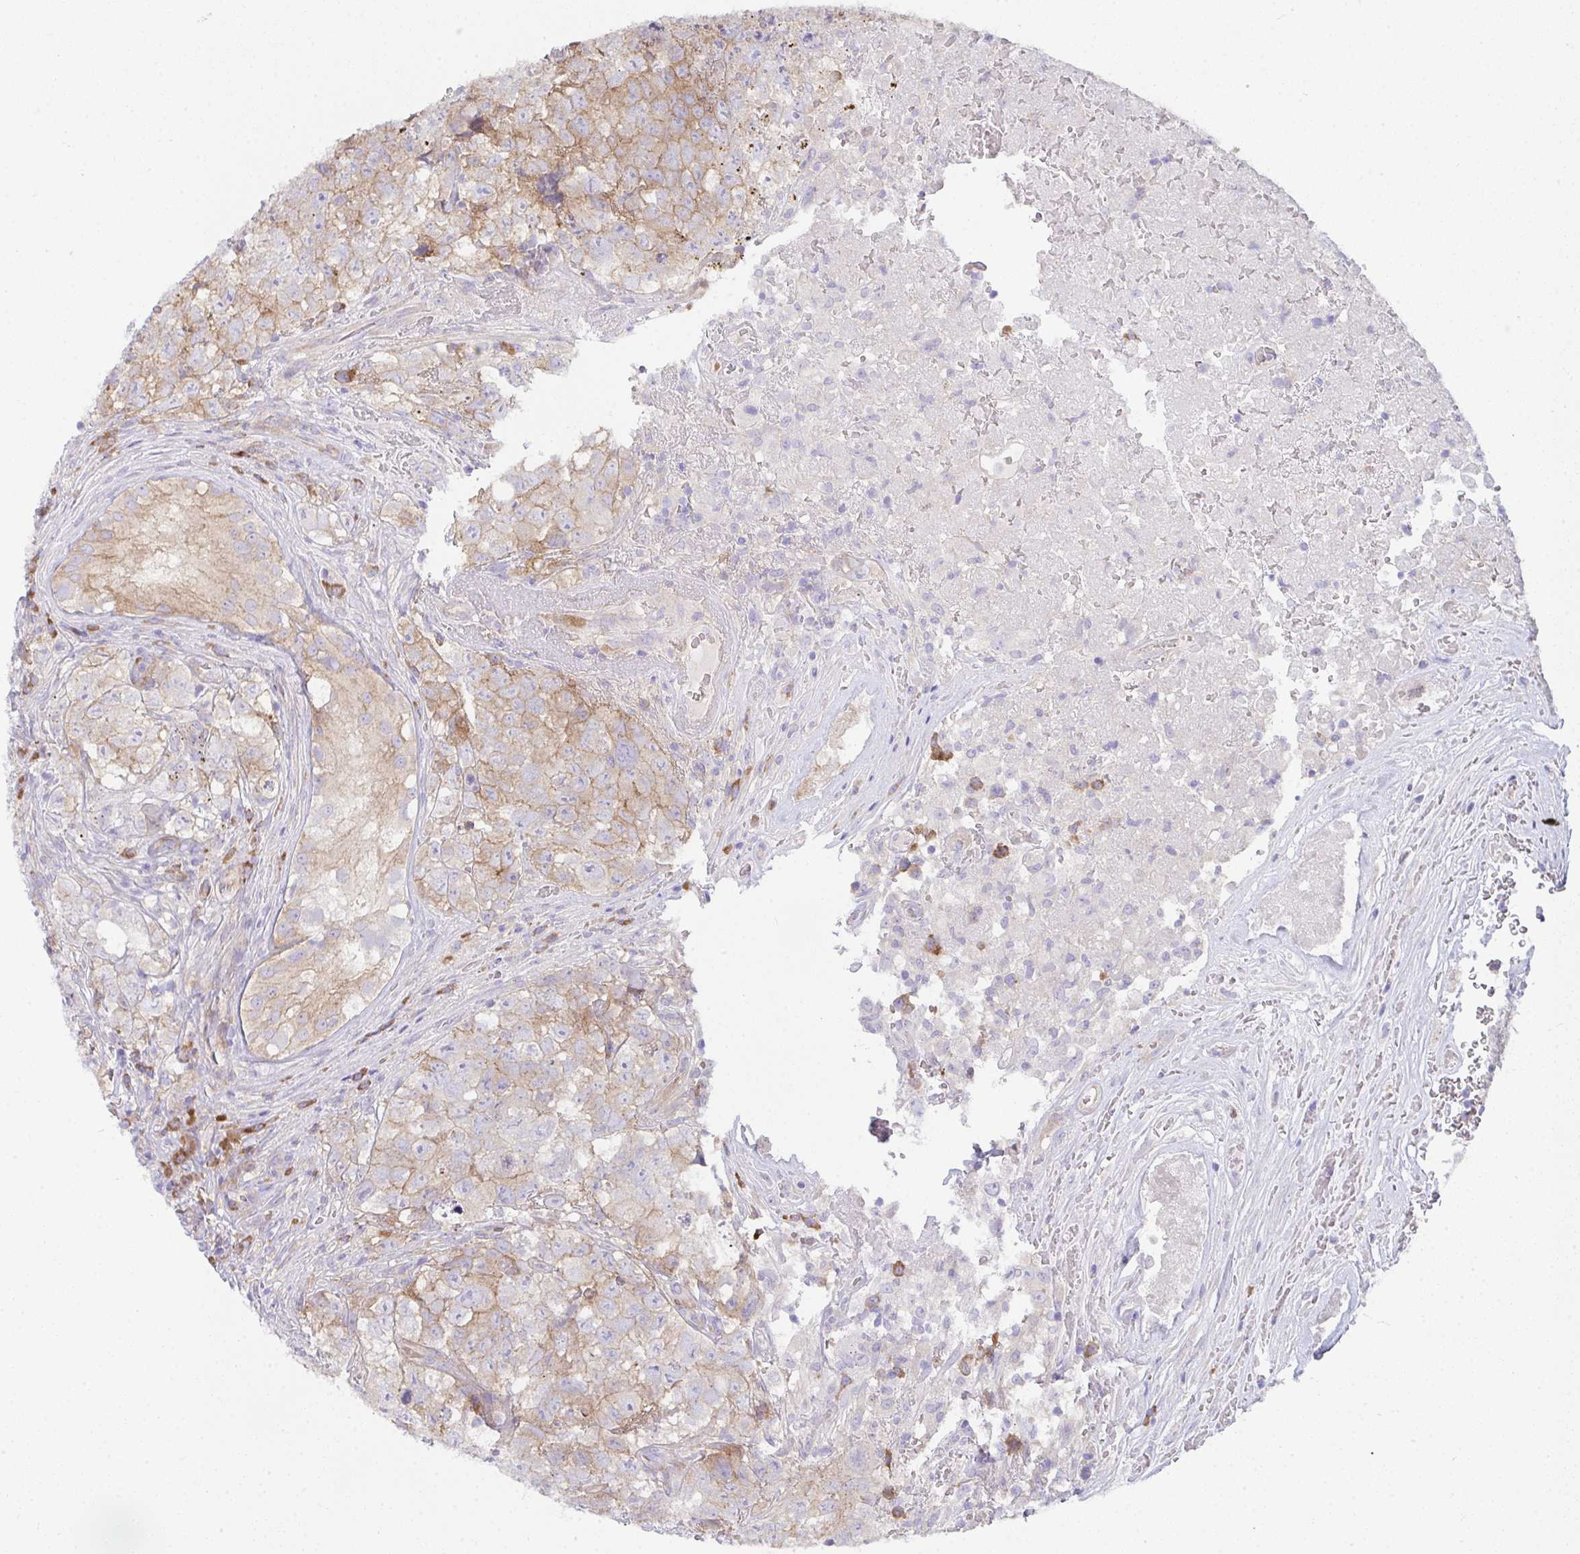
{"staining": {"intensity": "weak", "quantity": ">75%", "location": "cytoplasmic/membranous"}, "tissue": "testis cancer", "cell_type": "Tumor cells", "image_type": "cancer", "snomed": [{"axis": "morphology", "description": "Carcinoma, Embryonal, NOS"}, {"axis": "topography", "description": "Testis"}], "caption": "Protein staining exhibits weak cytoplasmic/membranous staining in about >75% of tumor cells in testis cancer.", "gene": "GAB1", "patient": {"sex": "male", "age": 18}}